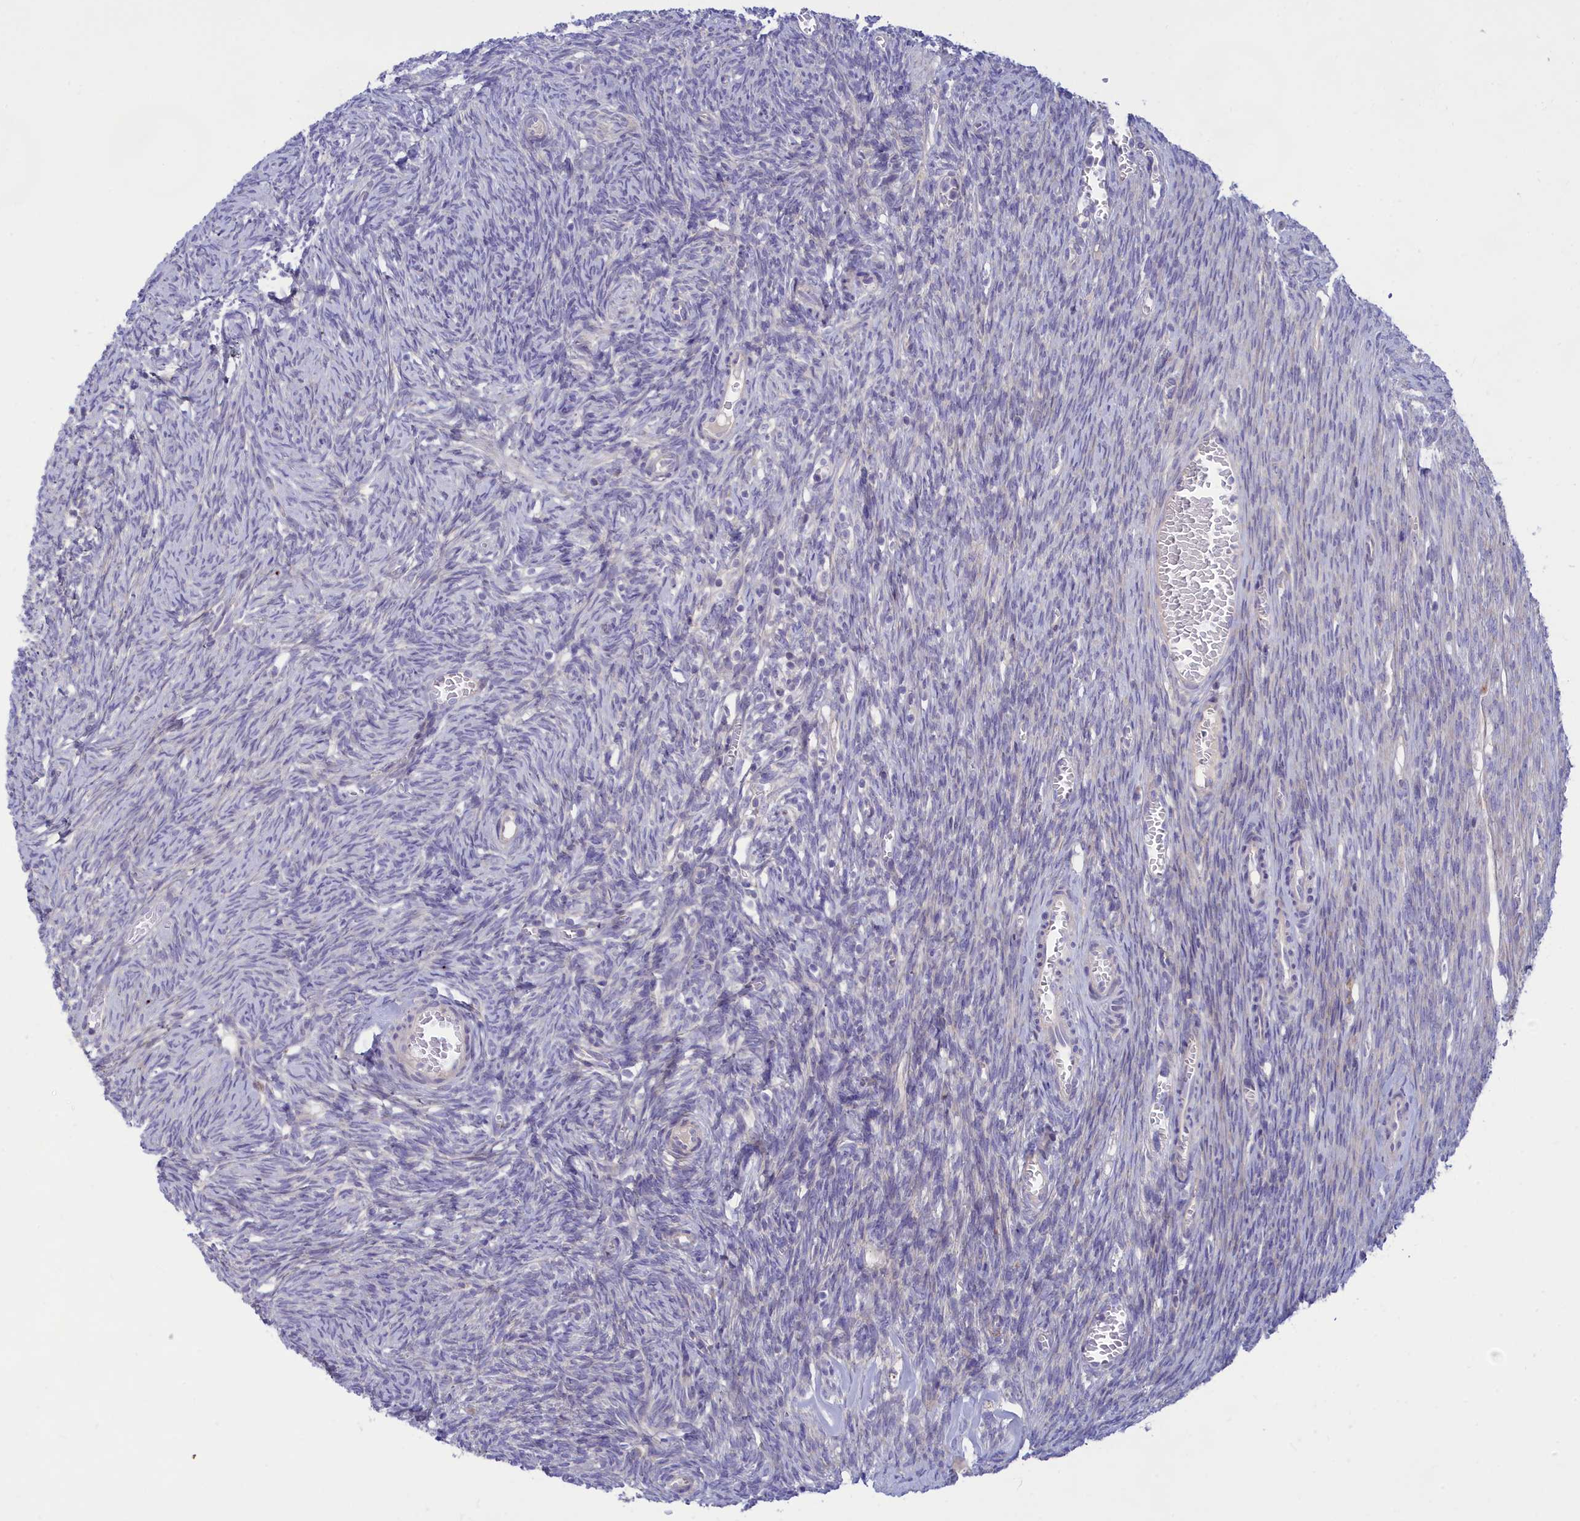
{"staining": {"intensity": "negative", "quantity": "none", "location": "none"}, "tissue": "ovary", "cell_type": "Ovarian stroma cells", "image_type": "normal", "snomed": [{"axis": "morphology", "description": "Normal tissue, NOS"}, {"axis": "topography", "description": "Ovary"}], "caption": "DAB (3,3'-diaminobenzidine) immunohistochemical staining of unremarkable ovary displays no significant expression in ovarian stroma cells. (DAB immunohistochemistry, high magnification).", "gene": "TMEM30B", "patient": {"sex": "female", "age": 44}}